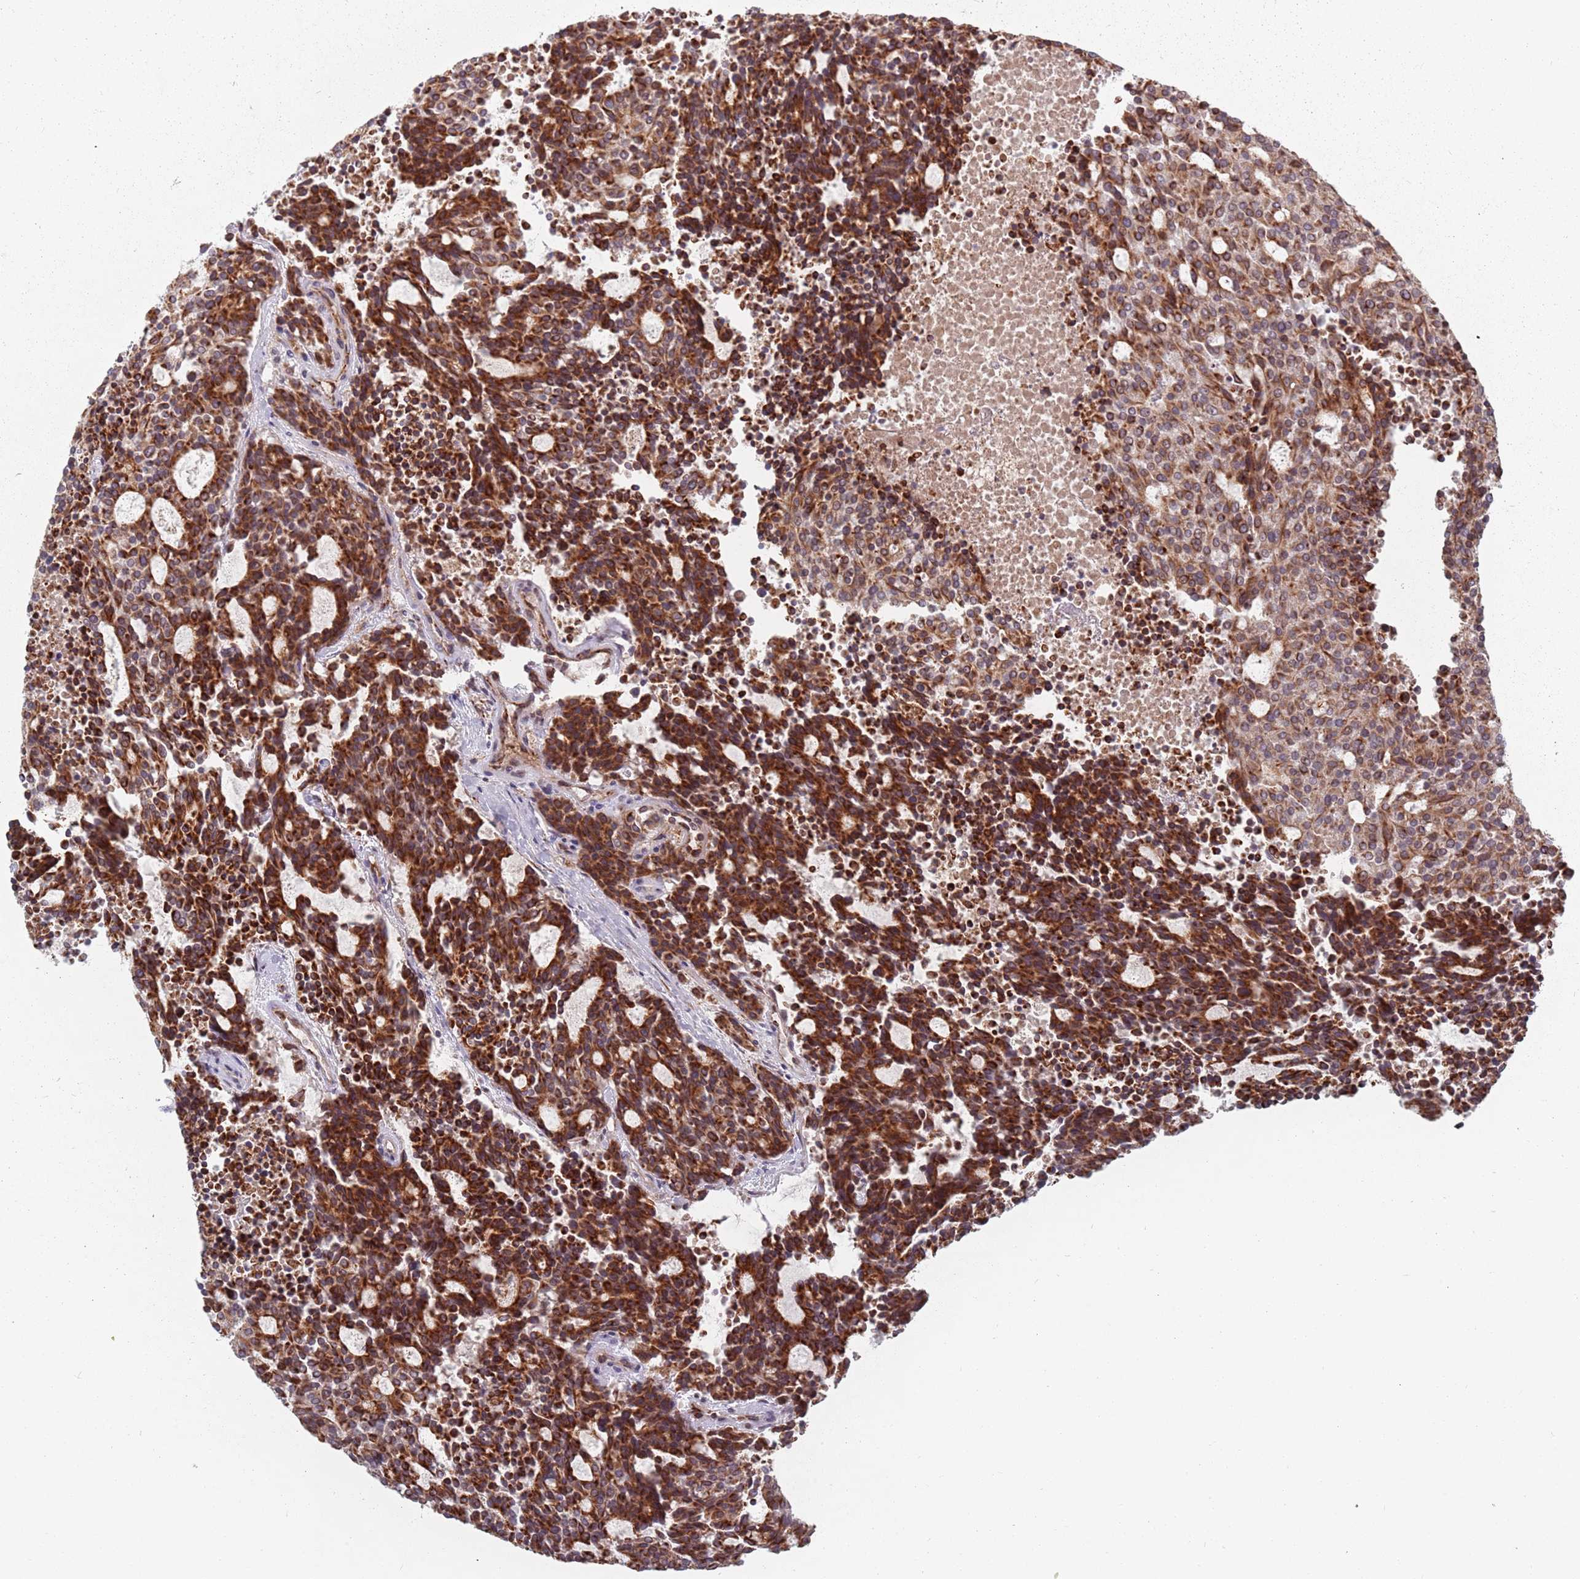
{"staining": {"intensity": "strong", "quantity": ">75%", "location": "cytoplasmic/membranous"}, "tissue": "carcinoid", "cell_type": "Tumor cells", "image_type": "cancer", "snomed": [{"axis": "morphology", "description": "Carcinoid, malignant, NOS"}, {"axis": "topography", "description": "Pancreas"}], "caption": "There is high levels of strong cytoplasmic/membranous staining in tumor cells of carcinoid, as demonstrated by immunohistochemical staining (brown color).", "gene": "ADAL", "patient": {"sex": "female", "age": 54}}